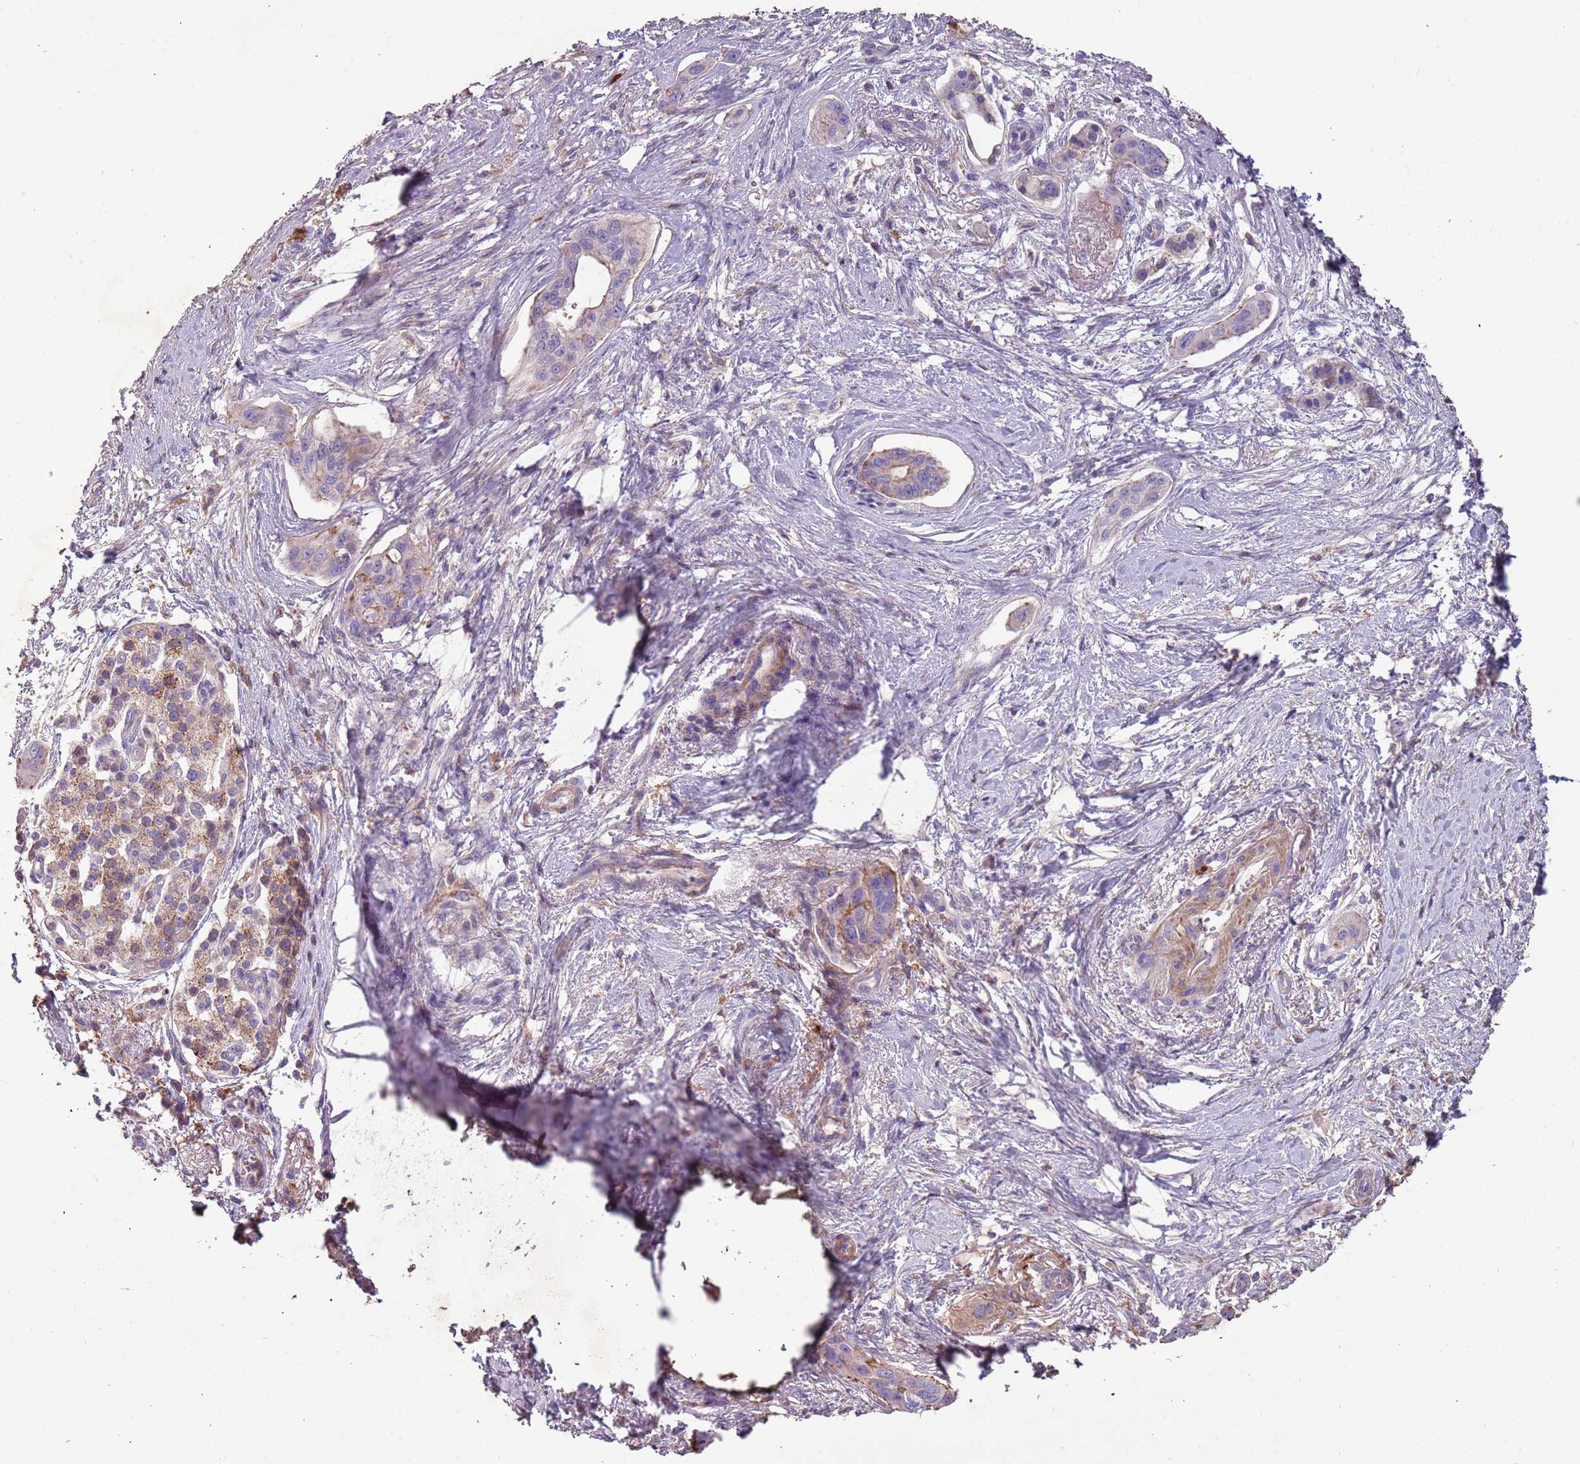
{"staining": {"intensity": "weak", "quantity": "<25%", "location": "cytoplasmic/membranous"}, "tissue": "pancreatic cancer", "cell_type": "Tumor cells", "image_type": "cancer", "snomed": [{"axis": "morphology", "description": "Adenocarcinoma, NOS"}, {"axis": "topography", "description": "Pancreas"}], "caption": "Histopathology image shows no significant protein expression in tumor cells of pancreatic cancer.", "gene": "FECH", "patient": {"sex": "male", "age": 72}}